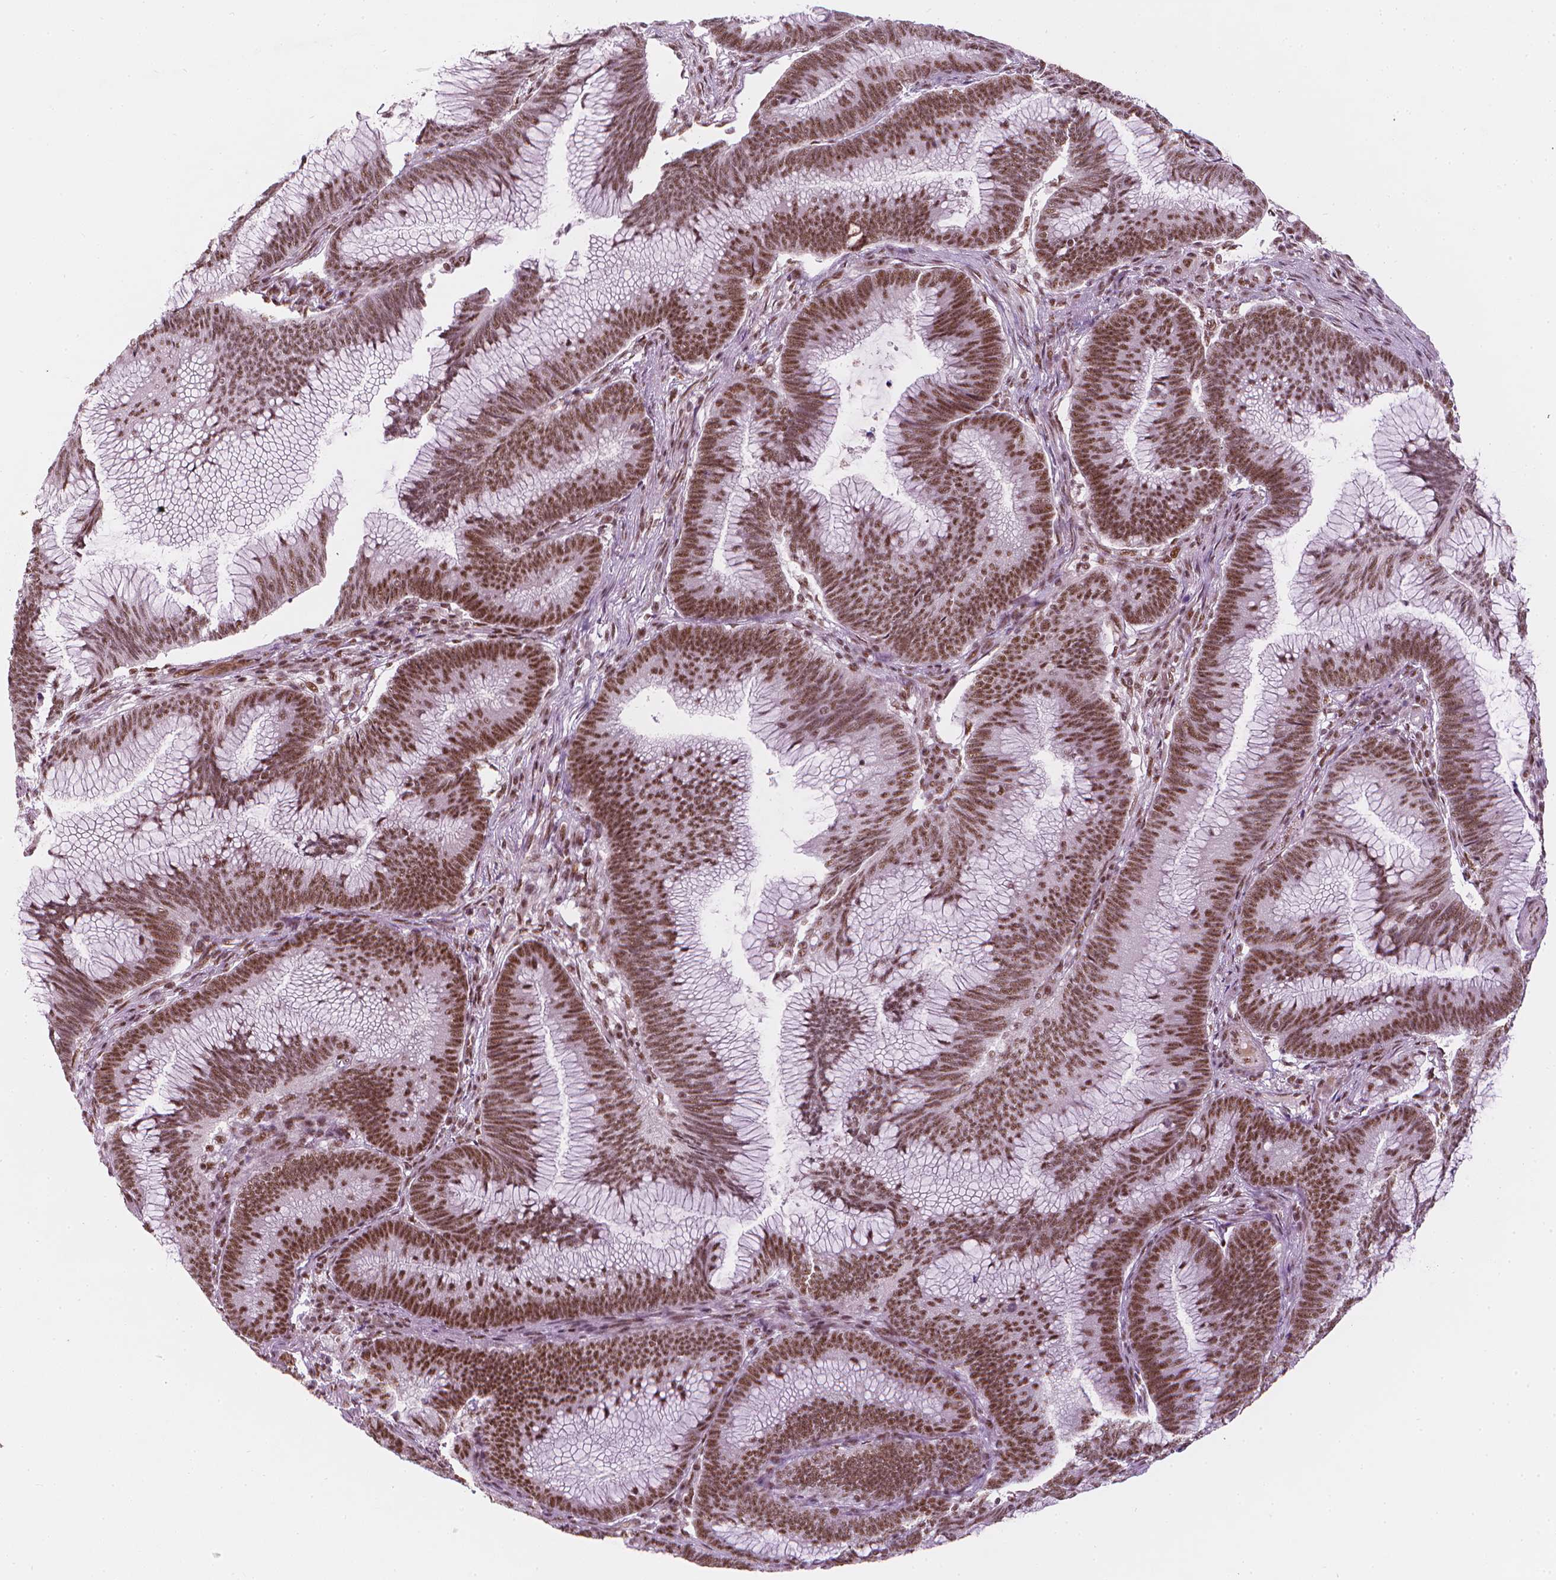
{"staining": {"intensity": "moderate", "quantity": ">75%", "location": "nuclear"}, "tissue": "colorectal cancer", "cell_type": "Tumor cells", "image_type": "cancer", "snomed": [{"axis": "morphology", "description": "Adenocarcinoma, NOS"}, {"axis": "topography", "description": "Colon"}], "caption": "Immunohistochemistry of adenocarcinoma (colorectal) displays medium levels of moderate nuclear staining in approximately >75% of tumor cells.", "gene": "ELF2", "patient": {"sex": "female", "age": 78}}